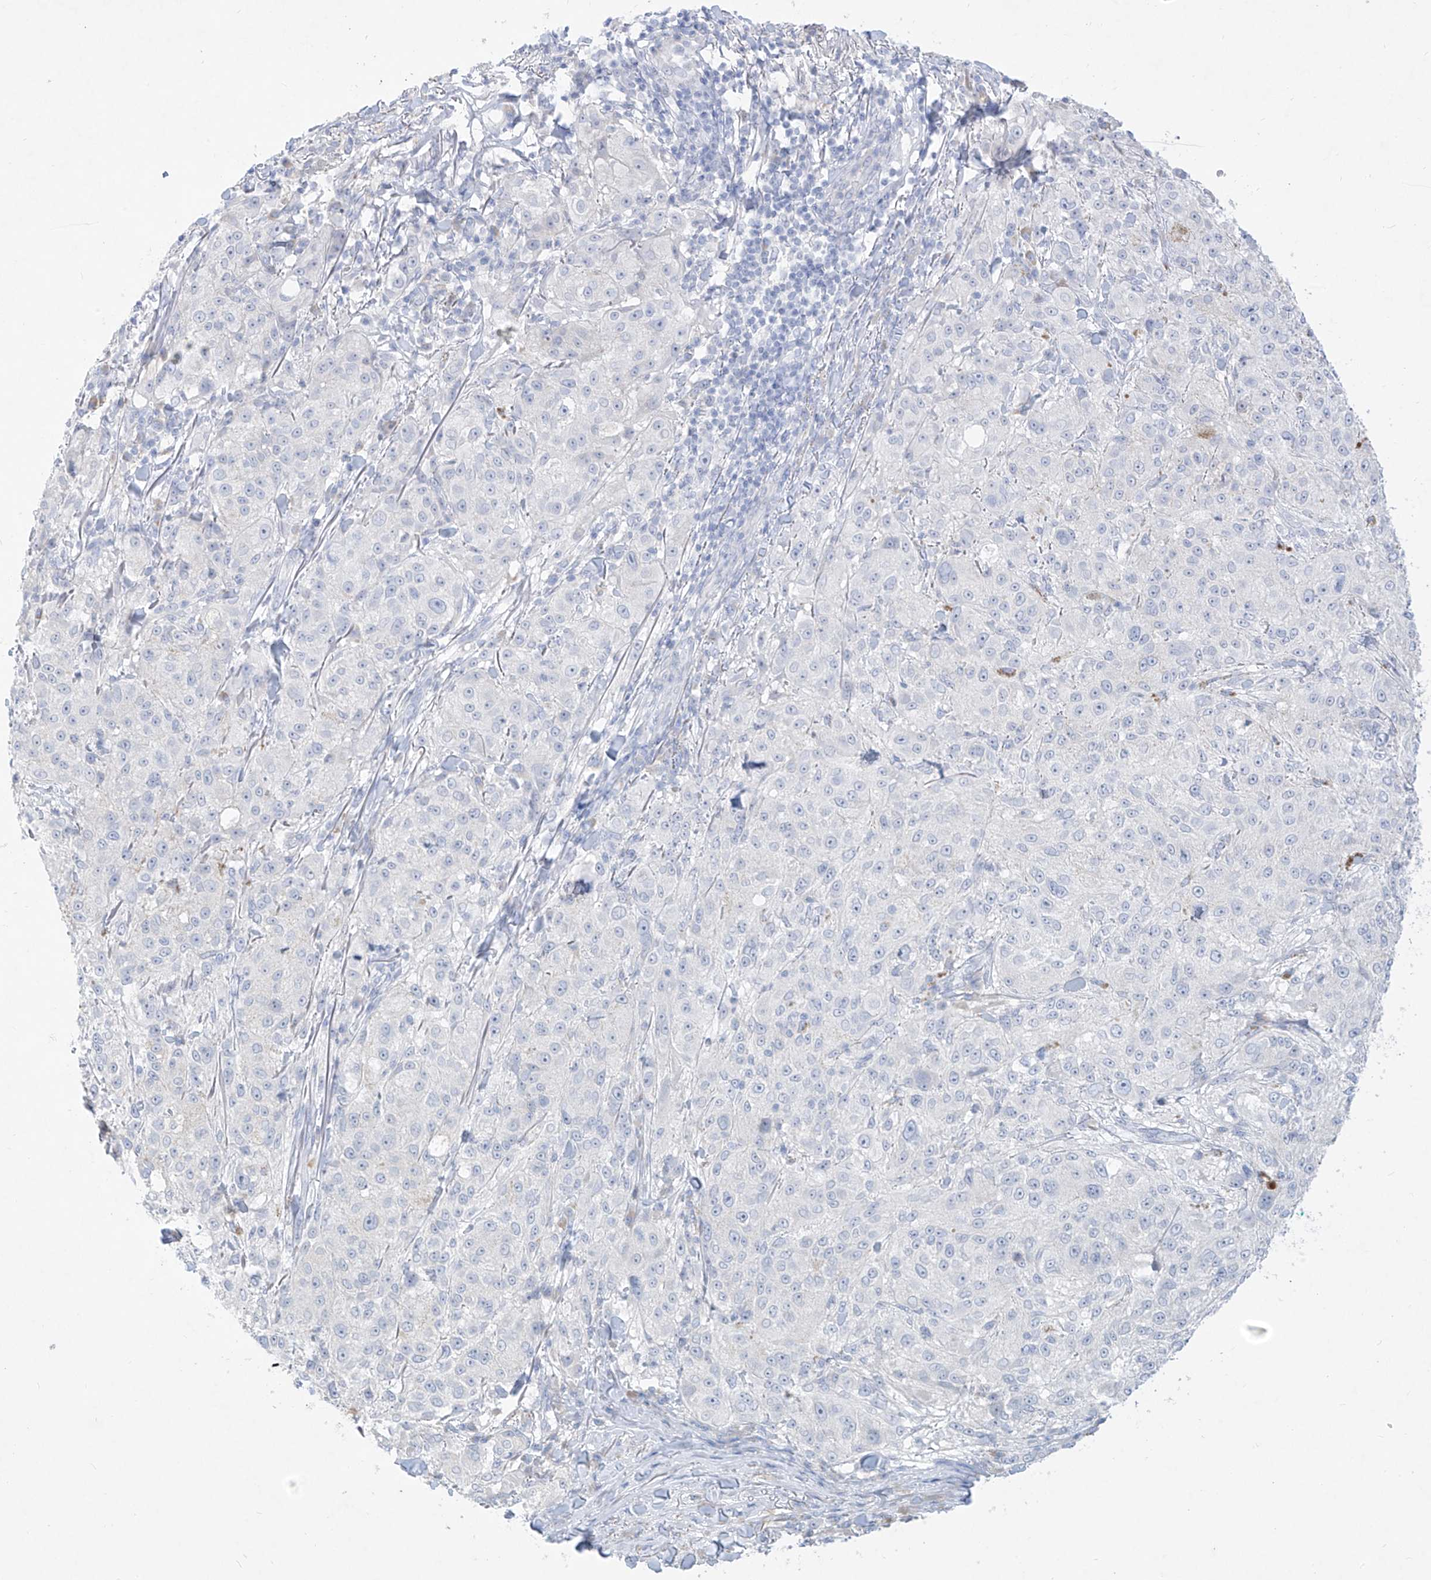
{"staining": {"intensity": "negative", "quantity": "none", "location": "none"}, "tissue": "melanoma", "cell_type": "Tumor cells", "image_type": "cancer", "snomed": [{"axis": "morphology", "description": "Necrosis, NOS"}, {"axis": "morphology", "description": "Malignant melanoma, NOS"}, {"axis": "topography", "description": "Skin"}], "caption": "Immunohistochemistry (IHC) of human malignant melanoma shows no staining in tumor cells. The staining was performed using DAB (3,3'-diaminobenzidine) to visualize the protein expression in brown, while the nuclei were stained in blue with hematoxylin (Magnification: 20x).", "gene": "TGM4", "patient": {"sex": "female", "age": 87}}